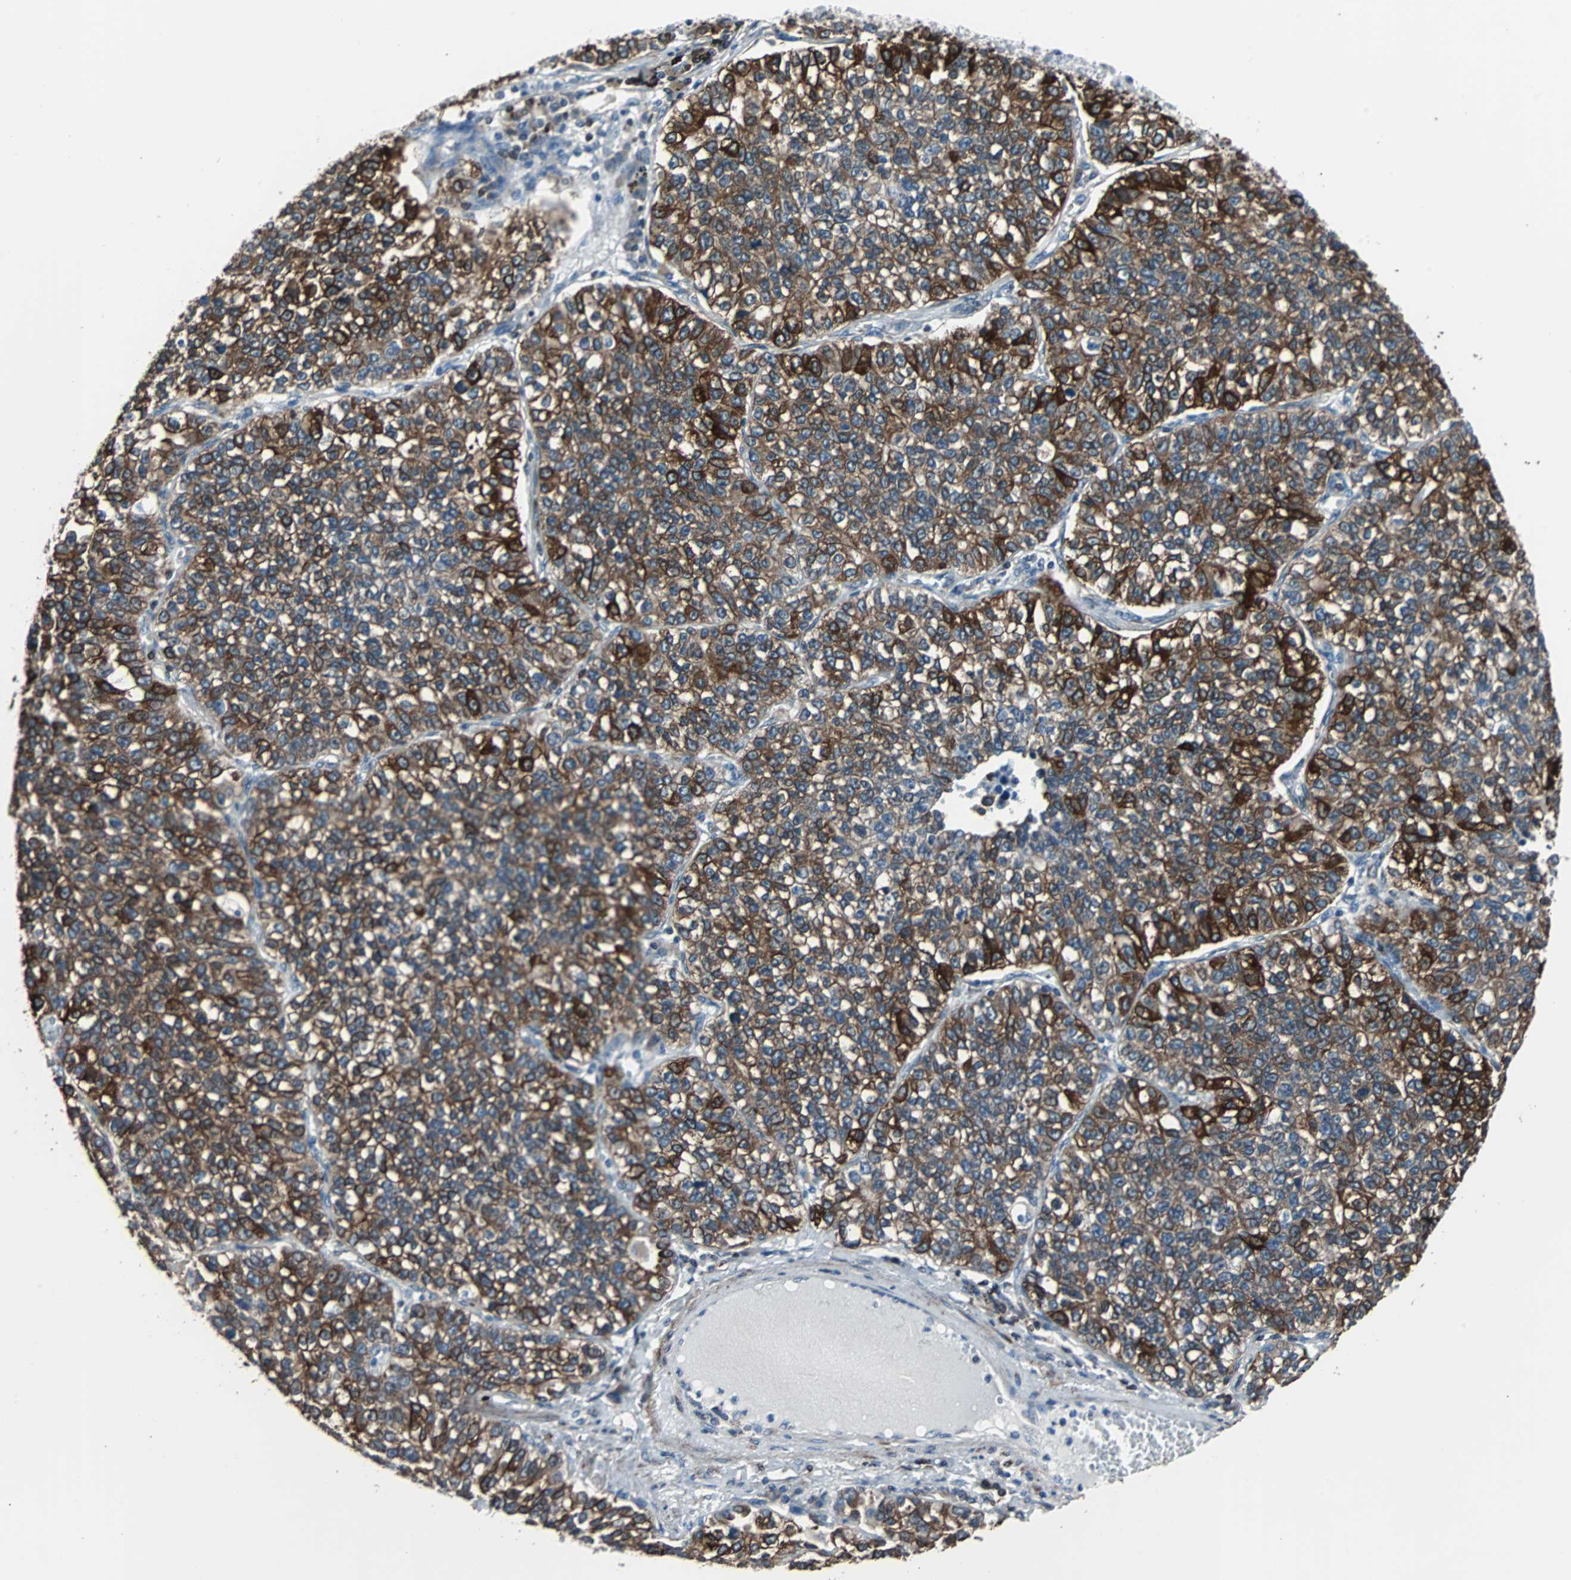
{"staining": {"intensity": "strong", "quantity": ">75%", "location": "cytoplasmic/membranous"}, "tissue": "lung cancer", "cell_type": "Tumor cells", "image_type": "cancer", "snomed": [{"axis": "morphology", "description": "Adenocarcinoma, NOS"}, {"axis": "topography", "description": "Lung"}], "caption": "Immunohistochemistry (IHC) staining of adenocarcinoma (lung), which demonstrates high levels of strong cytoplasmic/membranous expression in about >75% of tumor cells indicating strong cytoplasmic/membranous protein positivity. The staining was performed using DAB (brown) for protein detection and nuclei were counterstained in hematoxylin (blue).", "gene": "PBXIP1", "patient": {"sex": "male", "age": 49}}